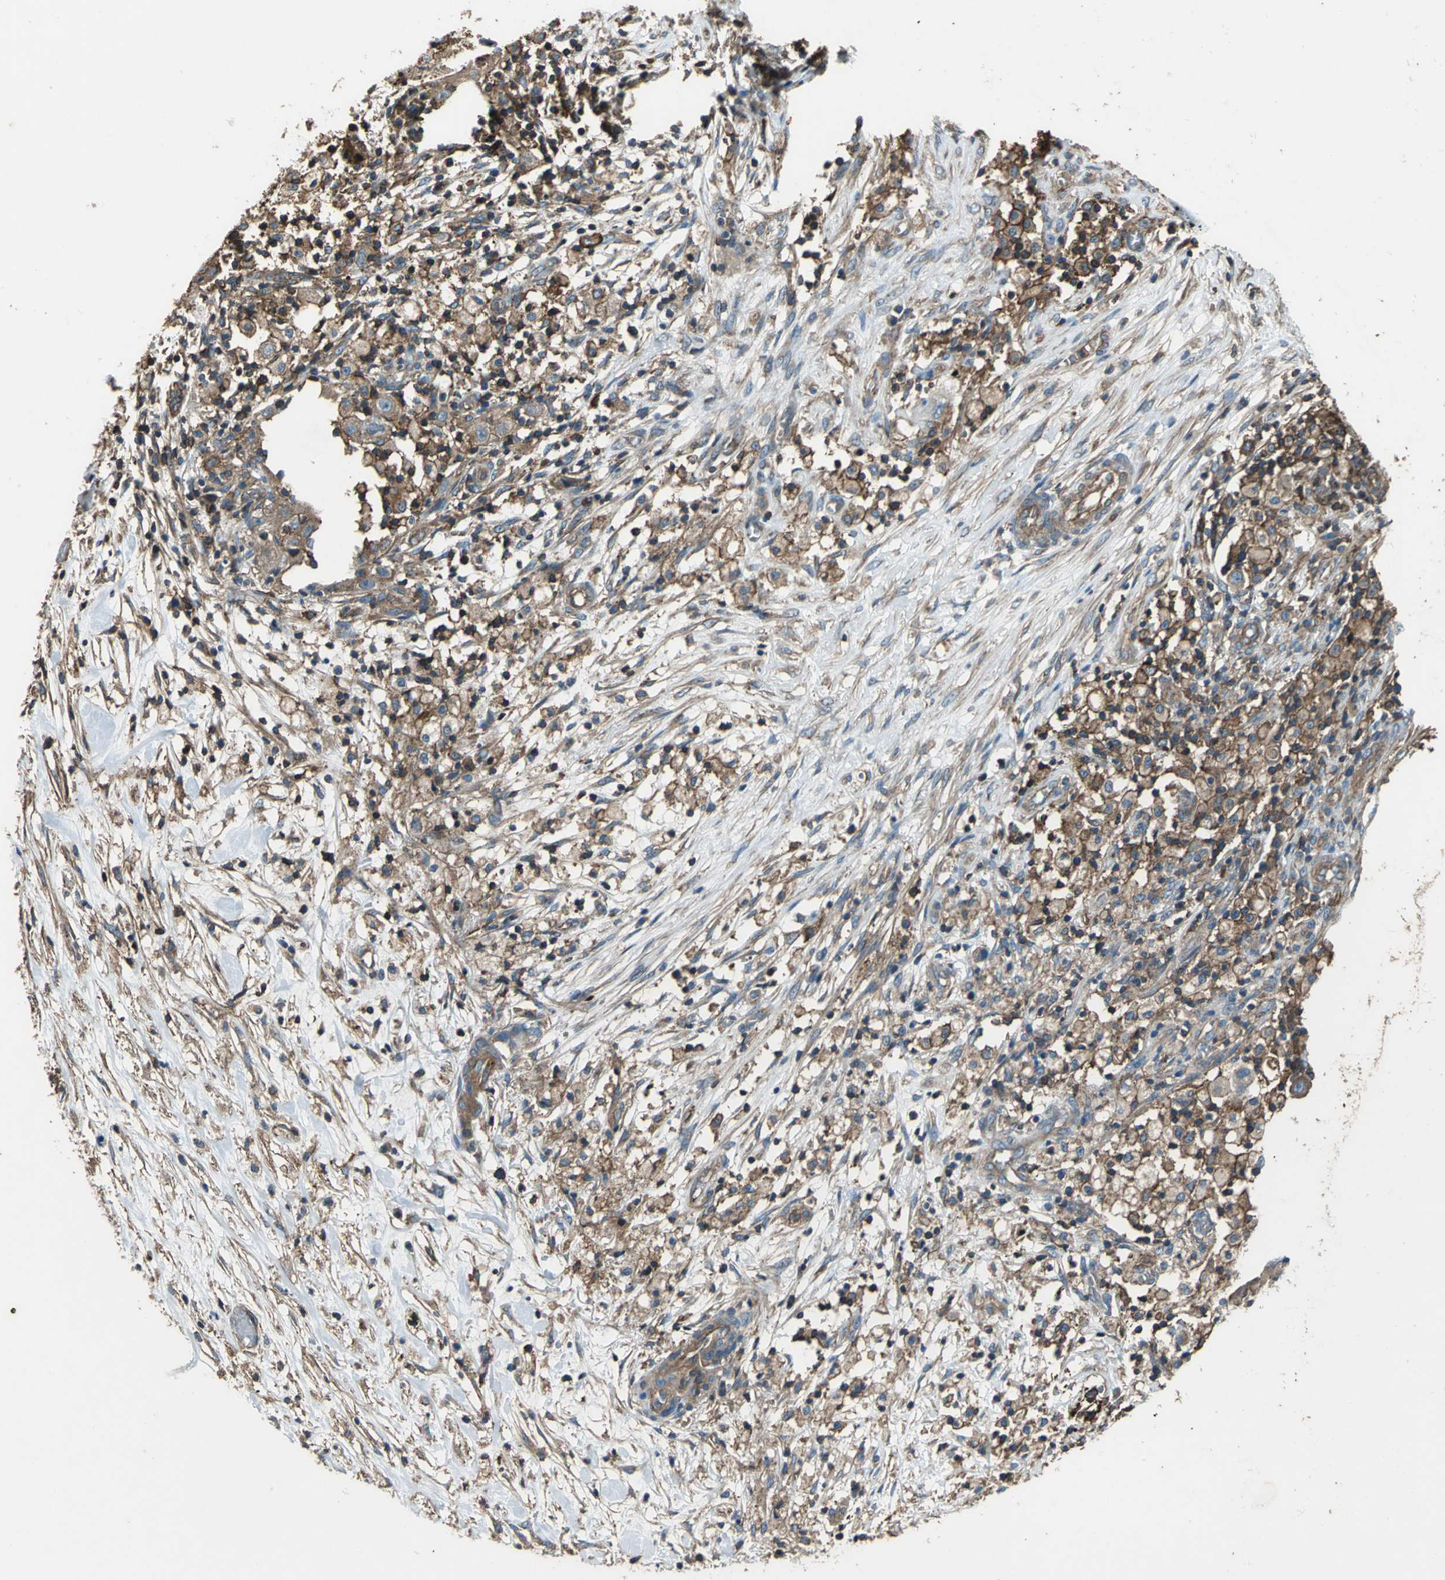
{"staining": {"intensity": "moderate", "quantity": ">75%", "location": "cytoplasmic/membranous"}, "tissue": "ovarian cancer", "cell_type": "Tumor cells", "image_type": "cancer", "snomed": [{"axis": "morphology", "description": "Carcinoma, endometroid"}, {"axis": "topography", "description": "Ovary"}], "caption": "Immunohistochemistry histopathology image of human ovarian cancer stained for a protein (brown), which exhibits medium levels of moderate cytoplasmic/membranous positivity in about >75% of tumor cells.", "gene": "PARVA", "patient": {"sex": "female", "age": 42}}